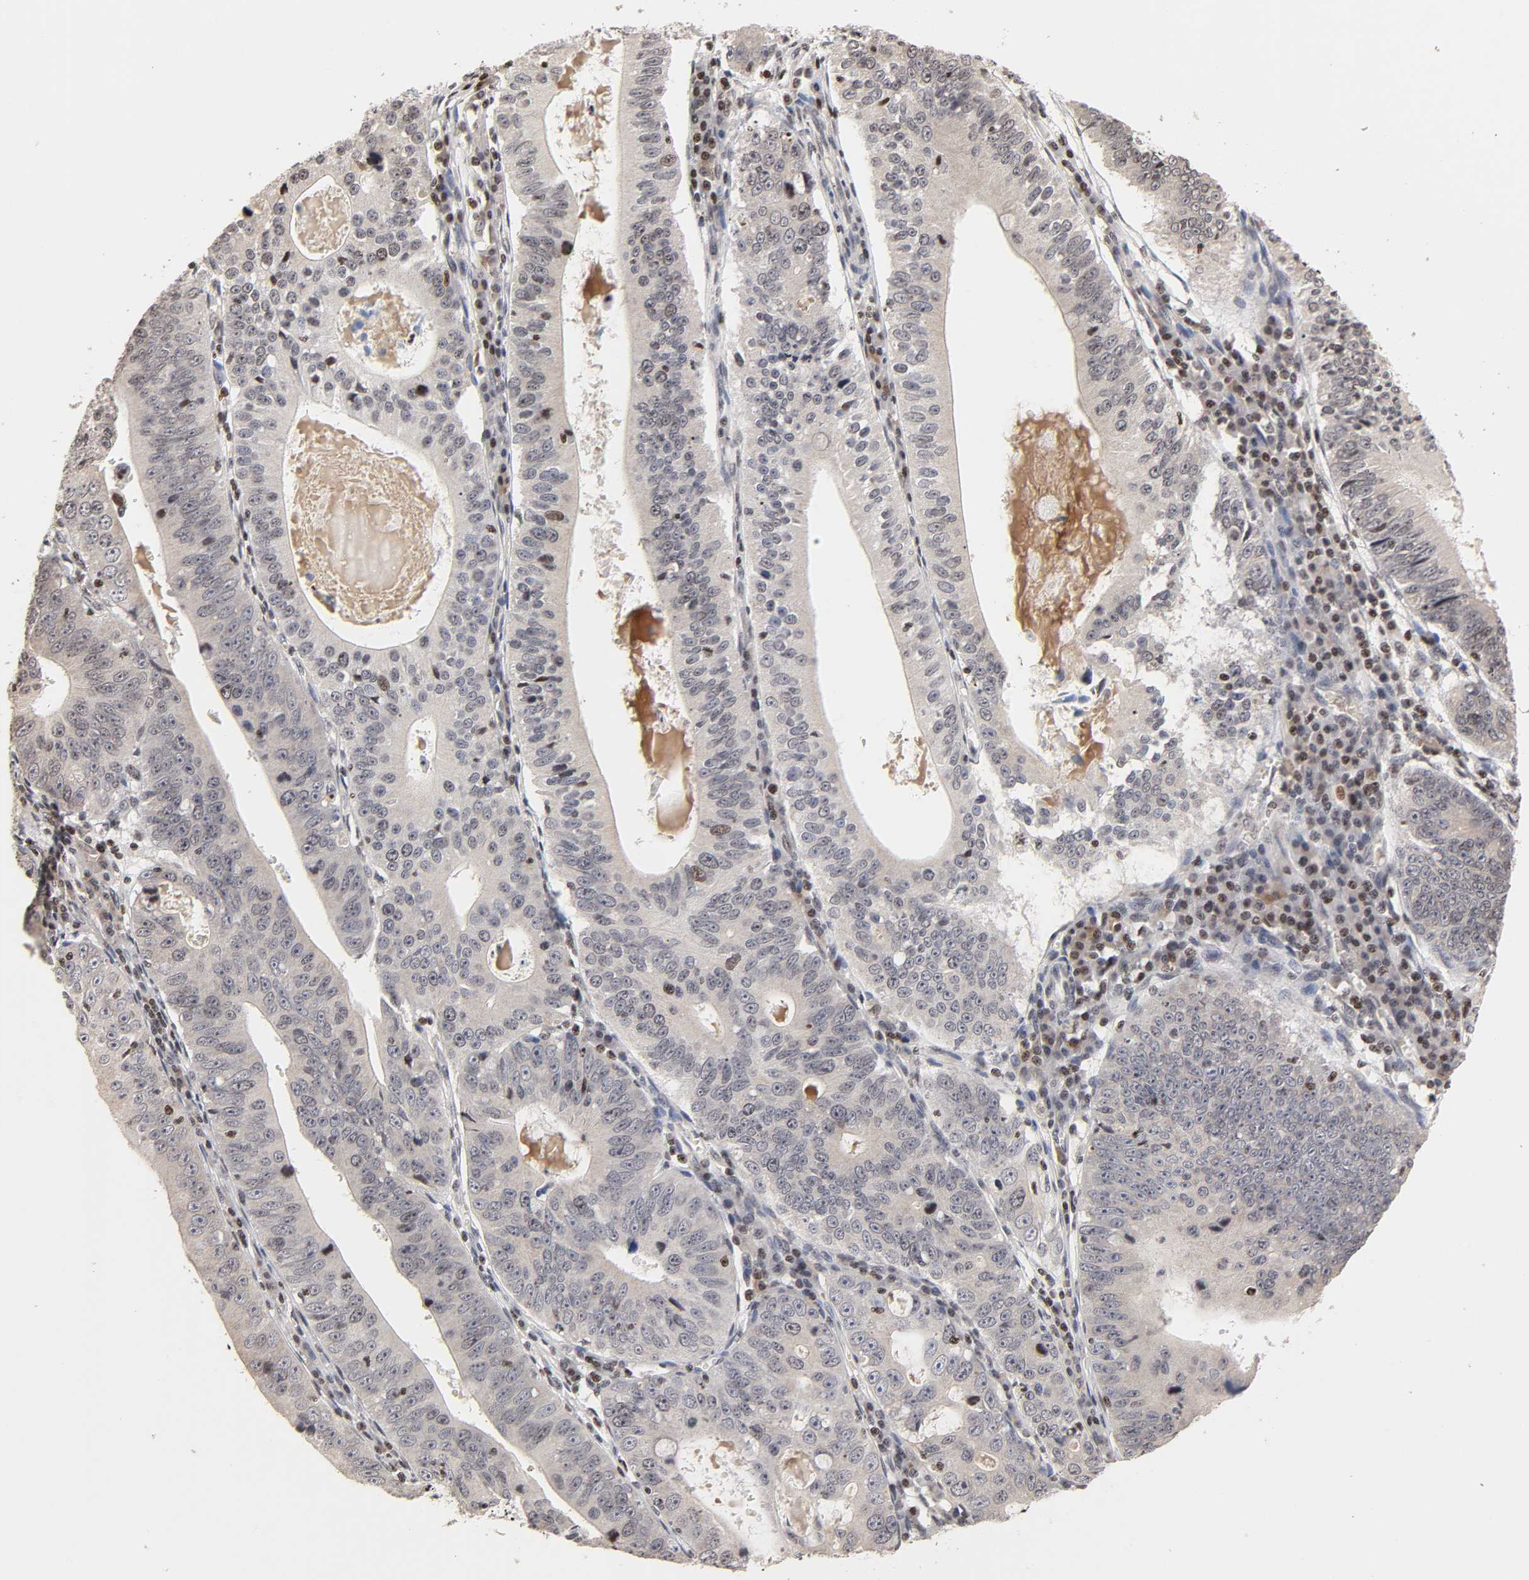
{"staining": {"intensity": "negative", "quantity": "none", "location": "none"}, "tissue": "stomach cancer", "cell_type": "Tumor cells", "image_type": "cancer", "snomed": [{"axis": "morphology", "description": "Adenocarcinoma, NOS"}, {"axis": "topography", "description": "Stomach"}], "caption": "The immunohistochemistry (IHC) micrograph has no significant staining in tumor cells of stomach adenocarcinoma tissue.", "gene": "ZNF473", "patient": {"sex": "male", "age": 59}}